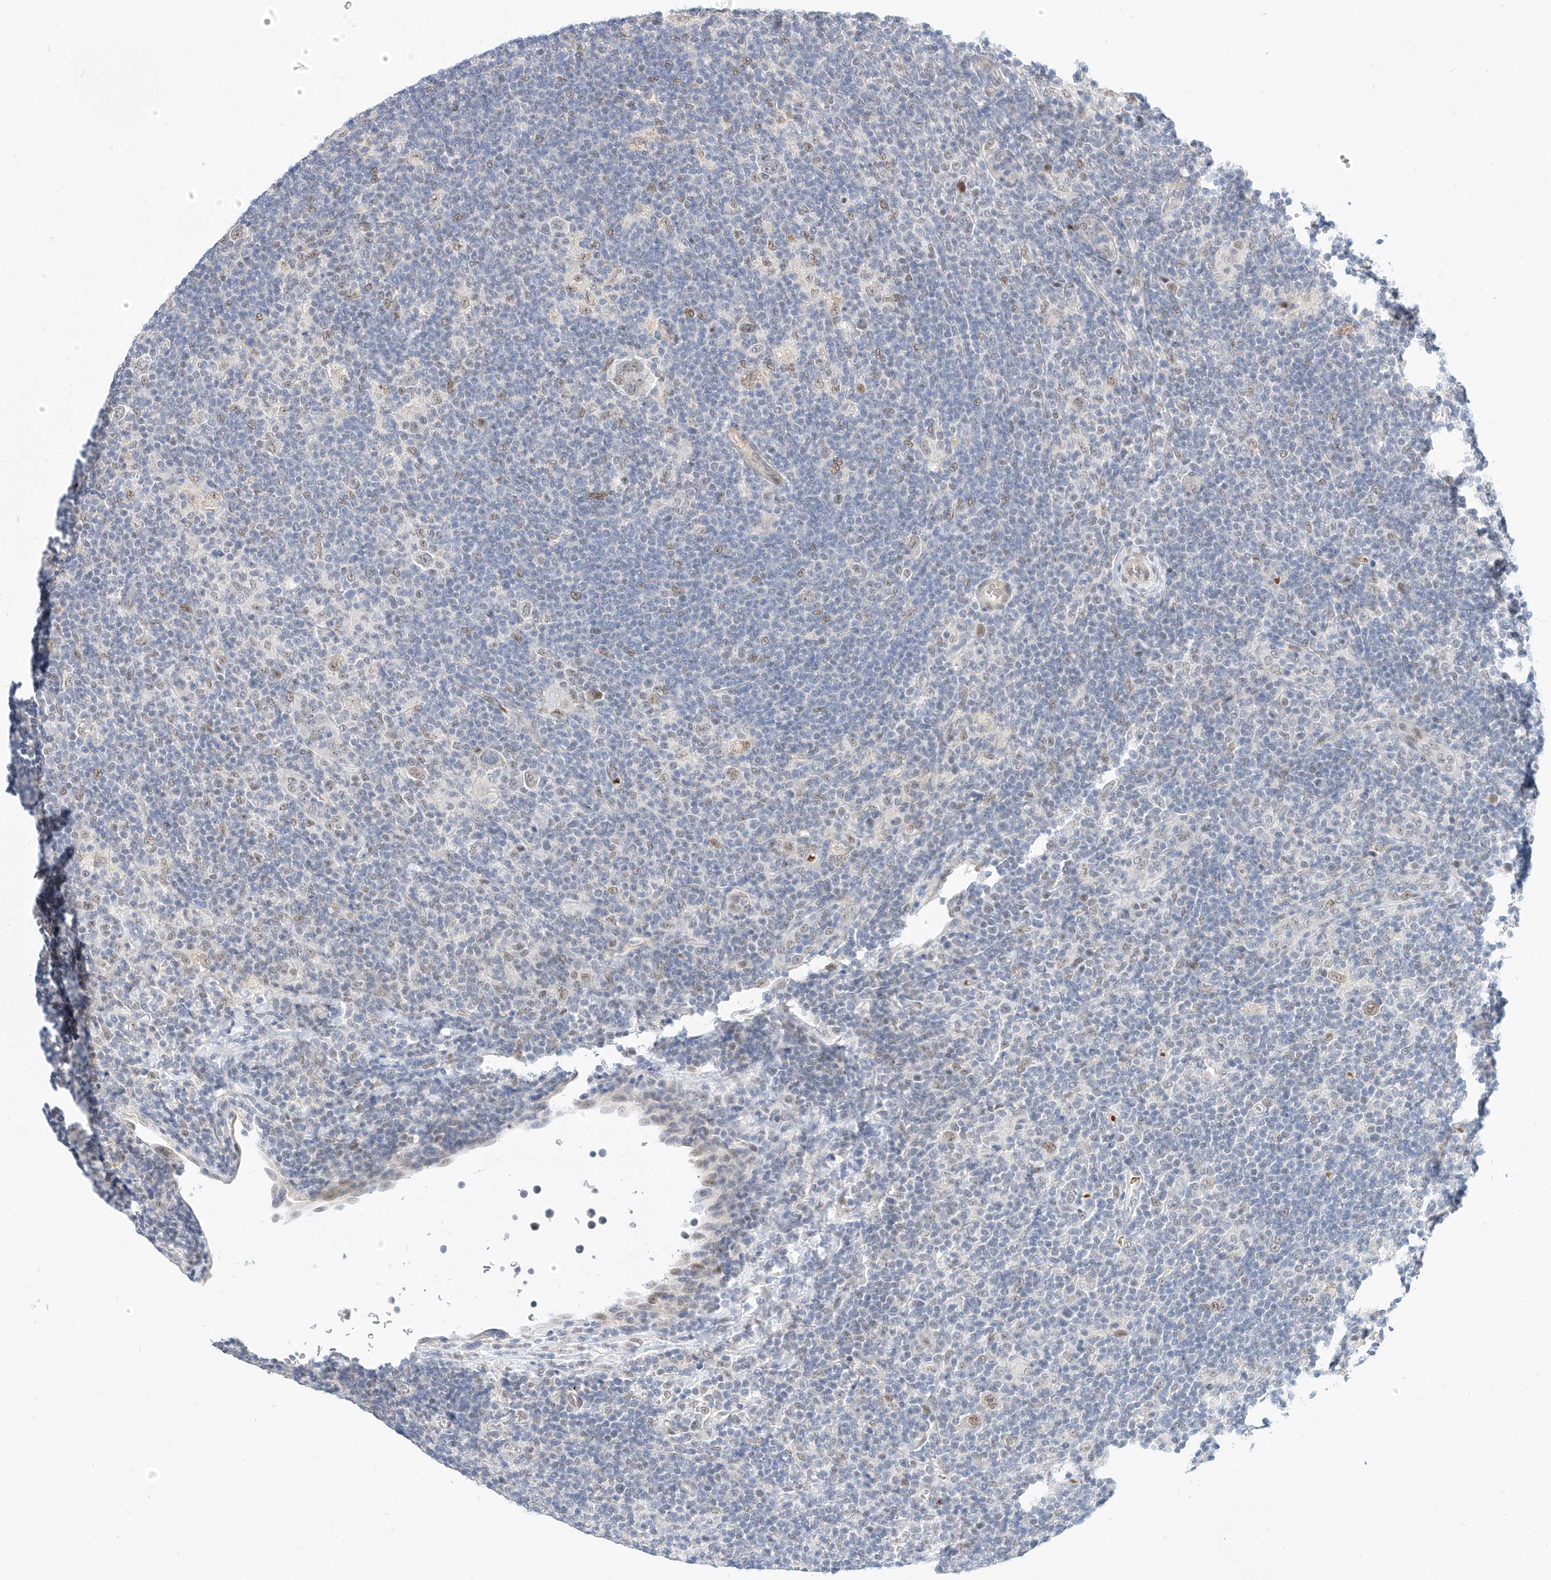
{"staining": {"intensity": "weak", "quantity": "25%-75%", "location": "nuclear"}, "tissue": "lymphoma", "cell_type": "Tumor cells", "image_type": "cancer", "snomed": [{"axis": "morphology", "description": "Hodgkin's disease, NOS"}, {"axis": "topography", "description": "Lymph node"}], "caption": "Immunohistochemistry (IHC) of Hodgkin's disease exhibits low levels of weak nuclear staining in about 25%-75% of tumor cells. (Stains: DAB in brown, nuclei in blue, Microscopy: brightfield microscopy at high magnification).", "gene": "CBX8", "patient": {"sex": "female", "age": 57}}